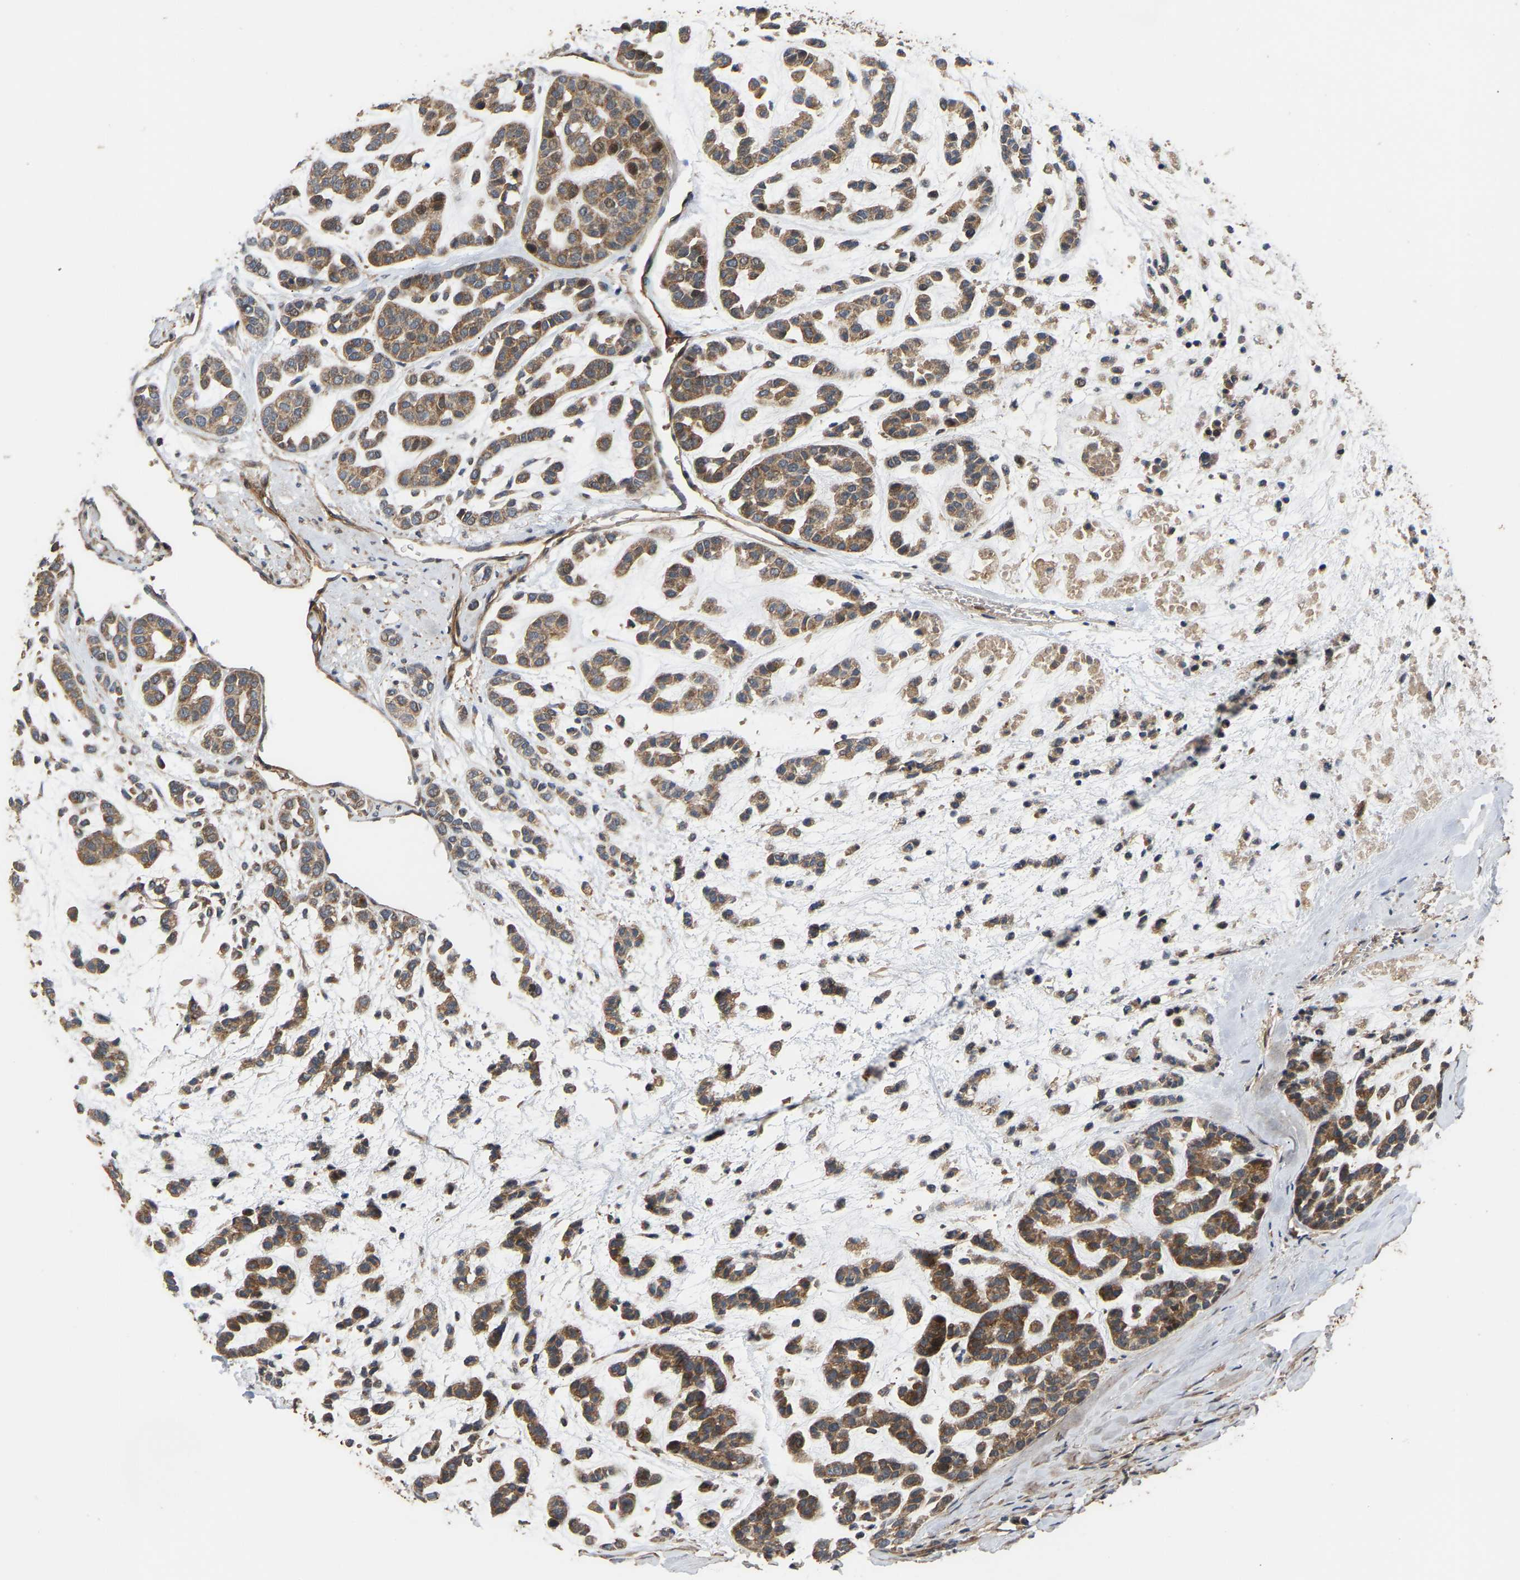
{"staining": {"intensity": "moderate", "quantity": ">75%", "location": "cytoplasmic/membranous"}, "tissue": "head and neck cancer", "cell_type": "Tumor cells", "image_type": "cancer", "snomed": [{"axis": "morphology", "description": "Adenocarcinoma, NOS"}, {"axis": "morphology", "description": "Adenoma, NOS"}, {"axis": "topography", "description": "Head-Neck"}], "caption": "Adenoma (head and neck) tissue reveals moderate cytoplasmic/membranous positivity in about >75% of tumor cells", "gene": "STAU1", "patient": {"sex": "female", "age": 55}}